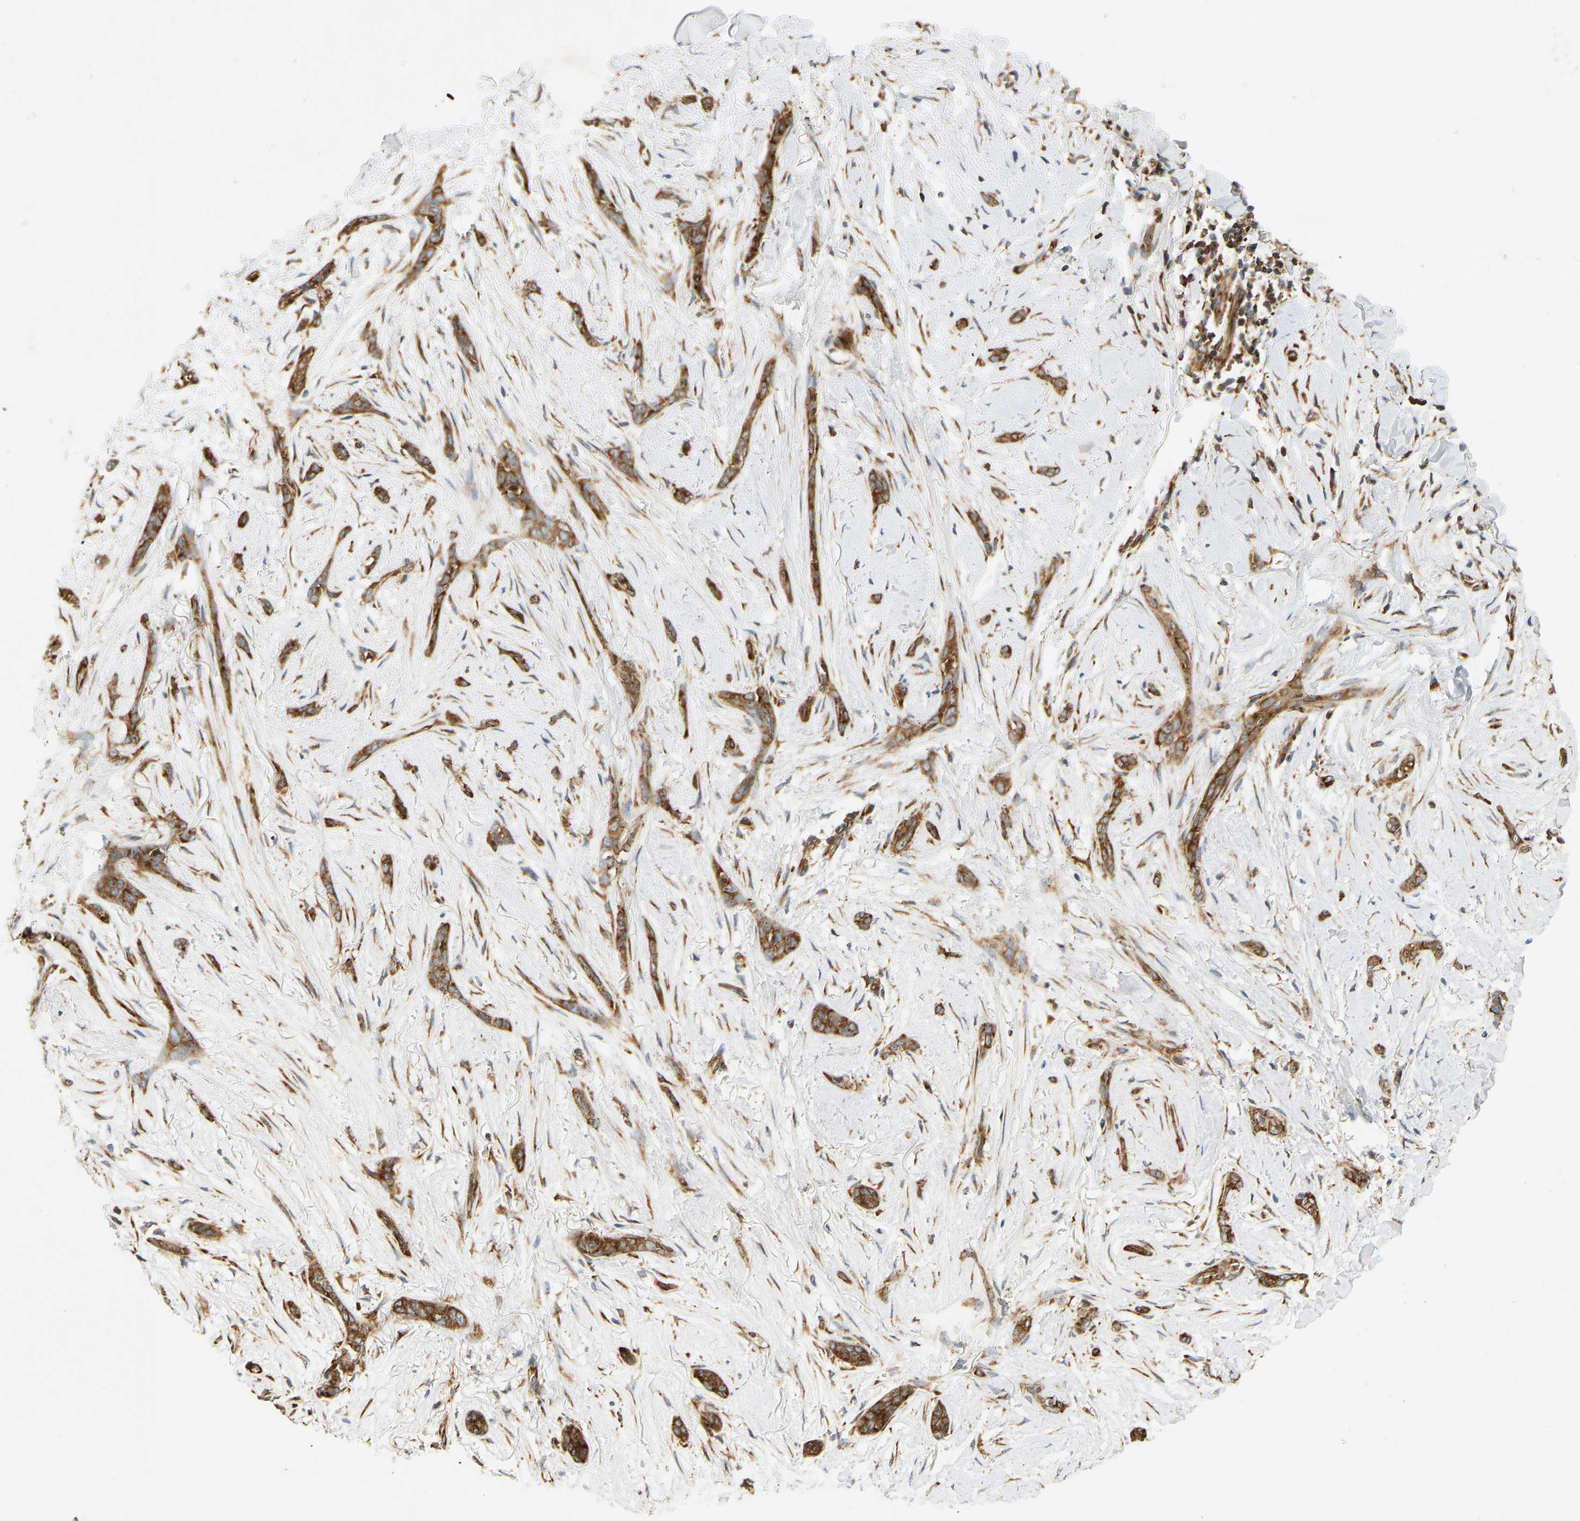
{"staining": {"intensity": "strong", "quantity": ">75%", "location": "cytoplasmic/membranous"}, "tissue": "skin cancer", "cell_type": "Tumor cells", "image_type": "cancer", "snomed": [{"axis": "morphology", "description": "Basal cell carcinoma"}, {"axis": "morphology", "description": "Adnexal tumor, benign"}, {"axis": "topography", "description": "Skin"}], "caption": "Protein expression analysis of skin benign adnexal tumor demonstrates strong cytoplasmic/membranous staining in about >75% of tumor cells.", "gene": "RPS14", "patient": {"sex": "female", "age": 42}}